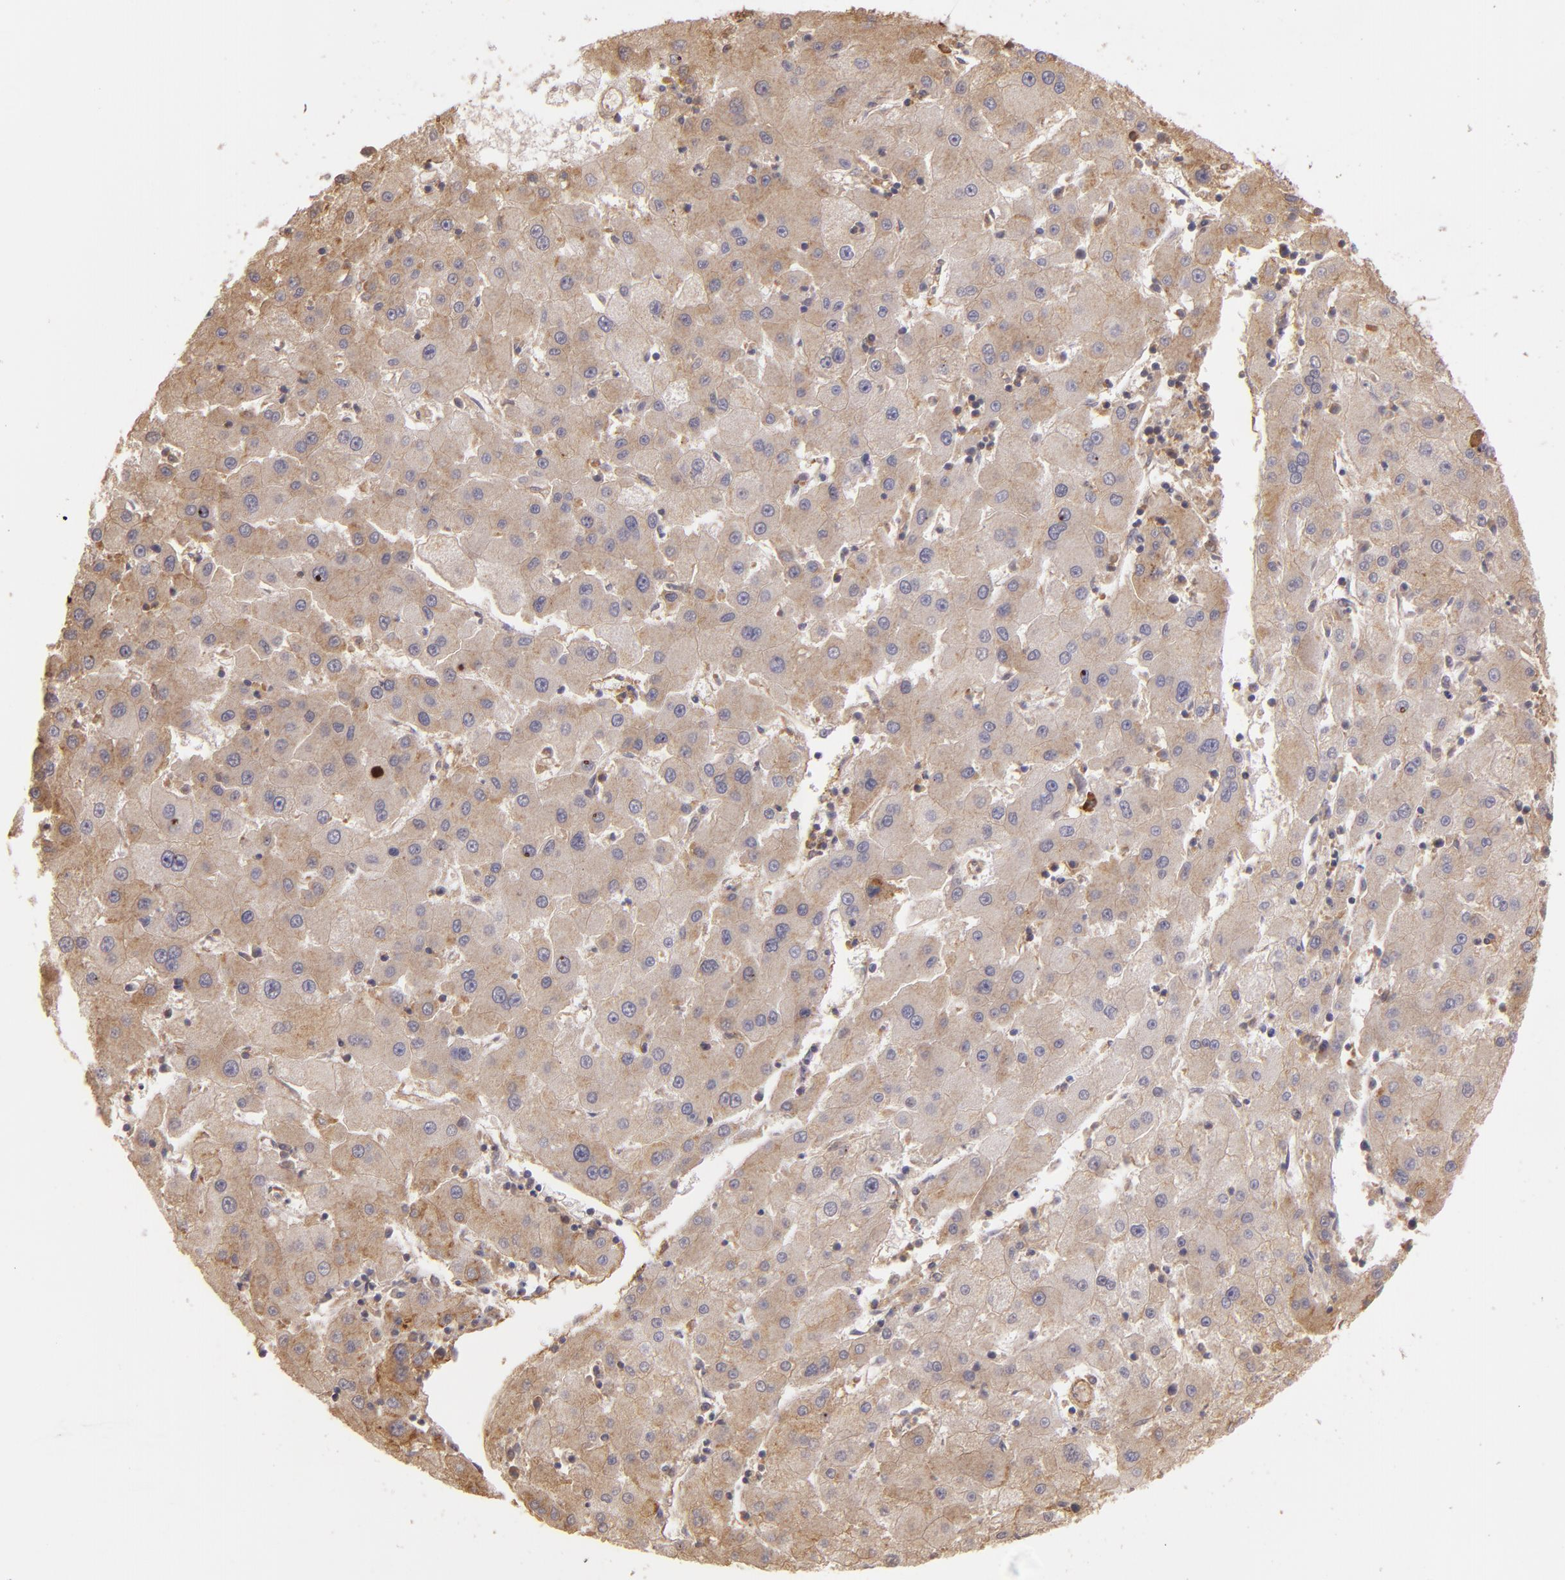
{"staining": {"intensity": "moderate", "quantity": ">75%", "location": "cytoplasmic/membranous"}, "tissue": "liver cancer", "cell_type": "Tumor cells", "image_type": "cancer", "snomed": [{"axis": "morphology", "description": "Carcinoma, Hepatocellular, NOS"}, {"axis": "topography", "description": "Liver"}], "caption": "IHC micrograph of hepatocellular carcinoma (liver) stained for a protein (brown), which exhibits medium levels of moderate cytoplasmic/membranous staining in approximately >75% of tumor cells.", "gene": "ECE1", "patient": {"sex": "male", "age": 72}}